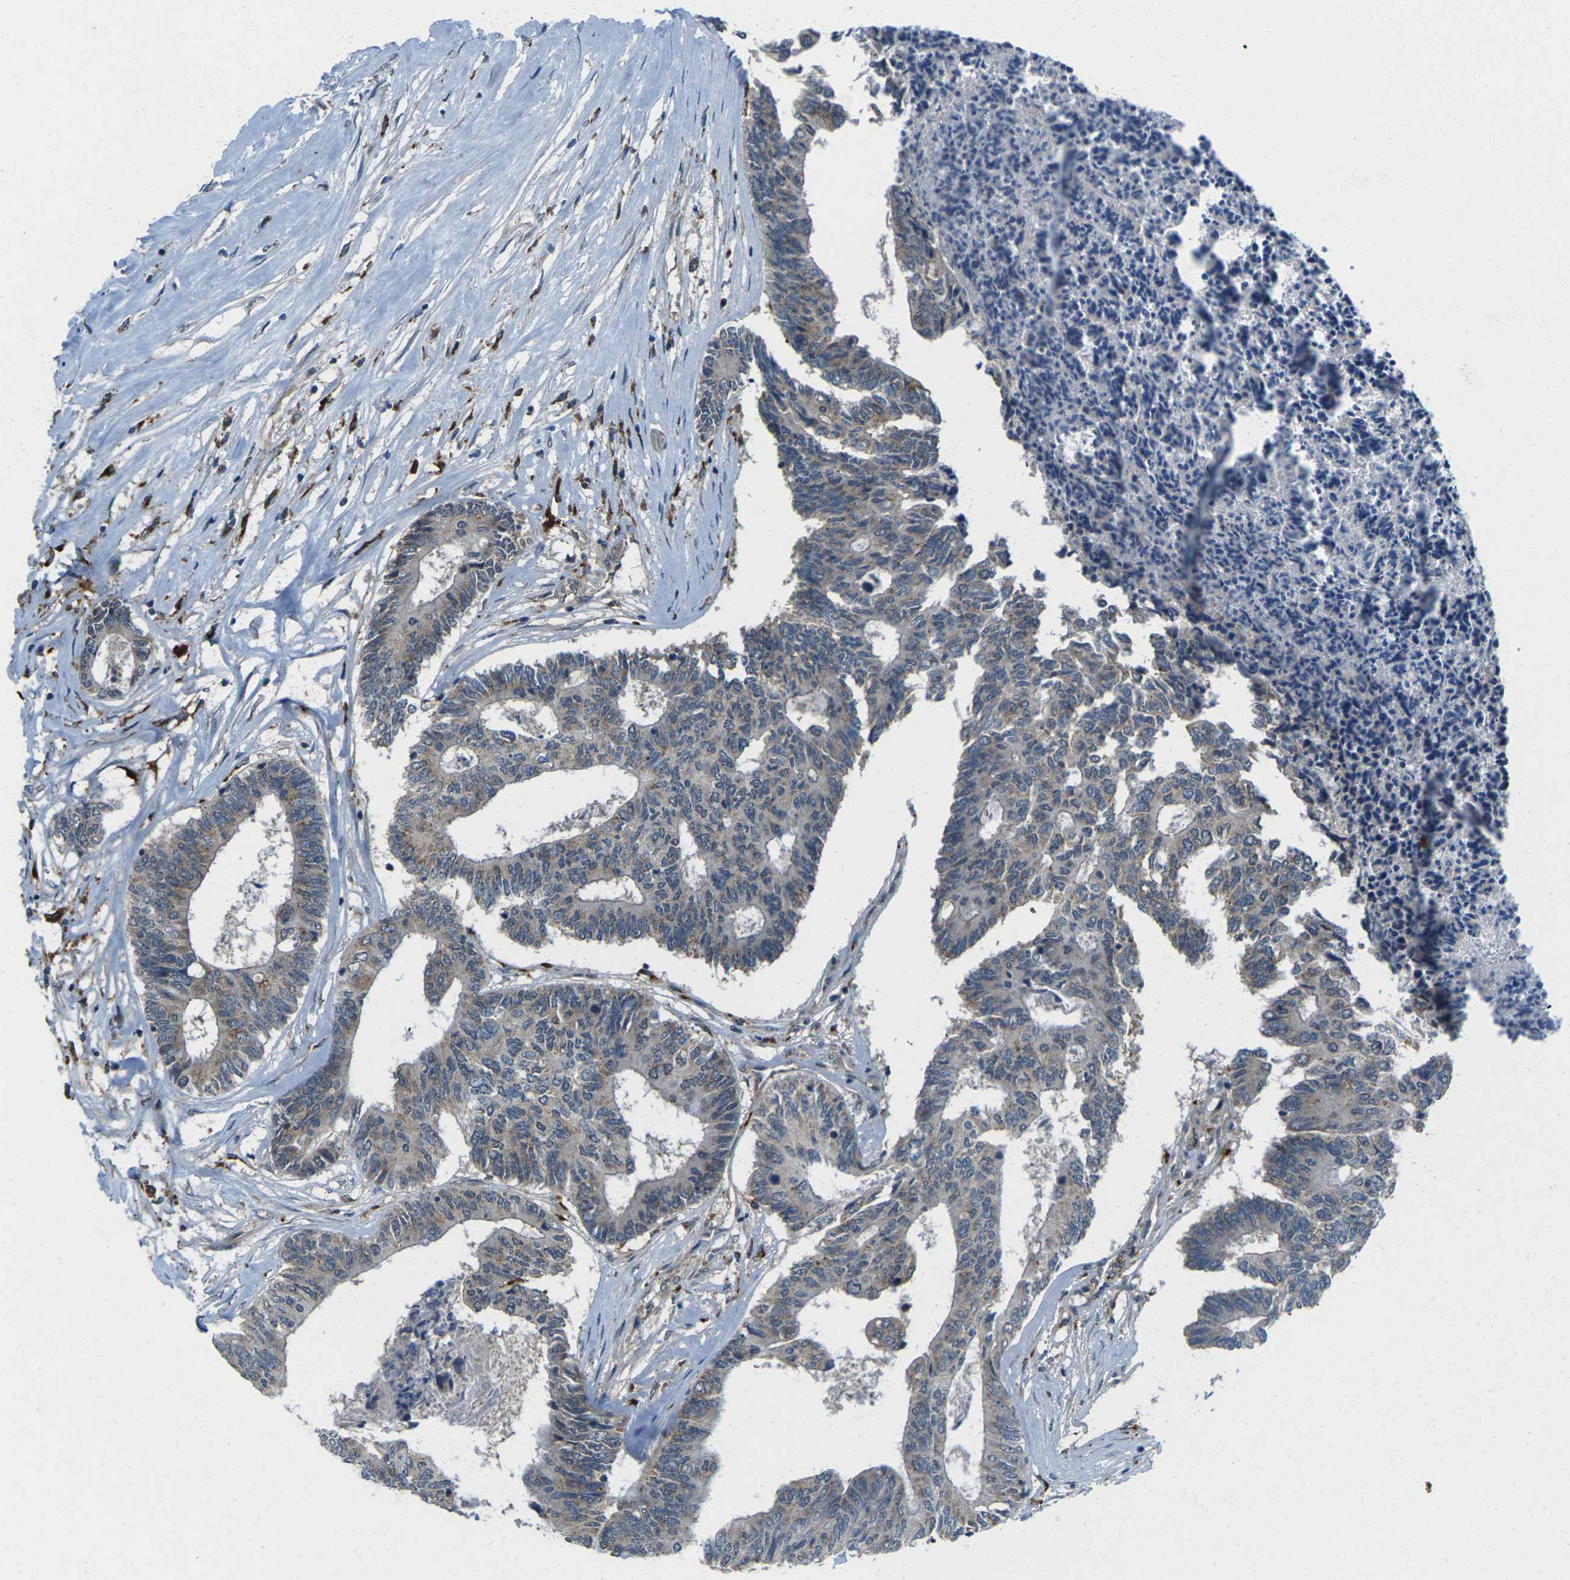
{"staining": {"intensity": "weak", "quantity": "<25%", "location": "cytoplasmic/membranous"}, "tissue": "colorectal cancer", "cell_type": "Tumor cells", "image_type": "cancer", "snomed": [{"axis": "morphology", "description": "Adenocarcinoma, NOS"}, {"axis": "topography", "description": "Rectum"}], "caption": "Tumor cells show no significant positivity in colorectal cancer (adenocarcinoma).", "gene": "SLC31A2", "patient": {"sex": "male", "age": 63}}